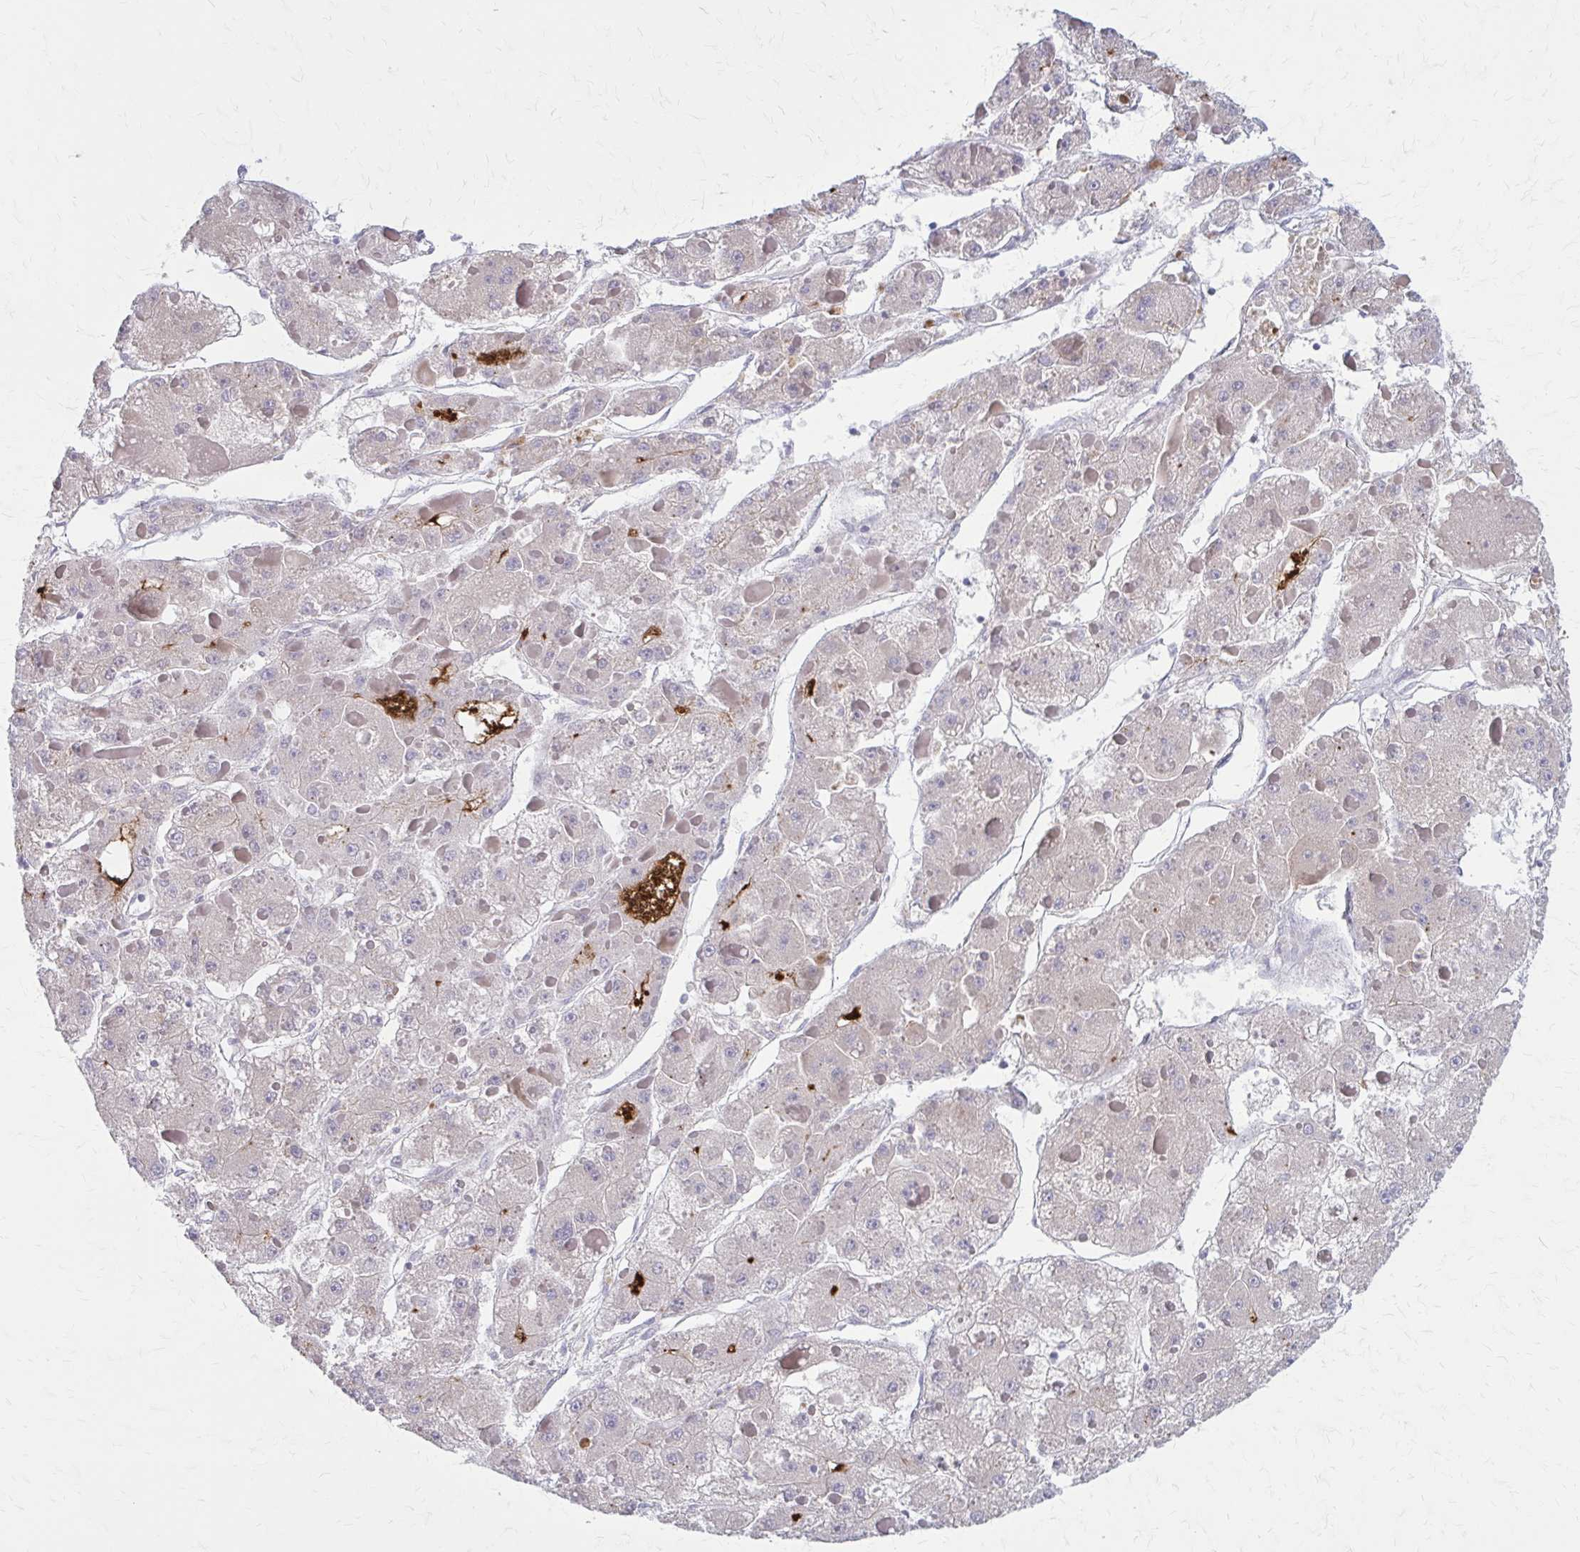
{"staining": {"intensity": "negative", "quantity": "none", "location": "none"}, "tissue": "liver cancer", "cell_type": "Tumor cells", "image_type": "cancer", "snomed": [{"axis": "morphology", "description": "Carcinoma, Hepatocellular, NOS"}, {"axis": "topography", "description": "Liver"}], "caption": "Immunohistochemistry (IHC) micrograph of human hepatocellular carcinoma (liver) stained for a protein (brown), which exhibits no positivity in tumor cells.", "gene": "SERPIND1", "patient": {"sex": "female", "age": 73}}